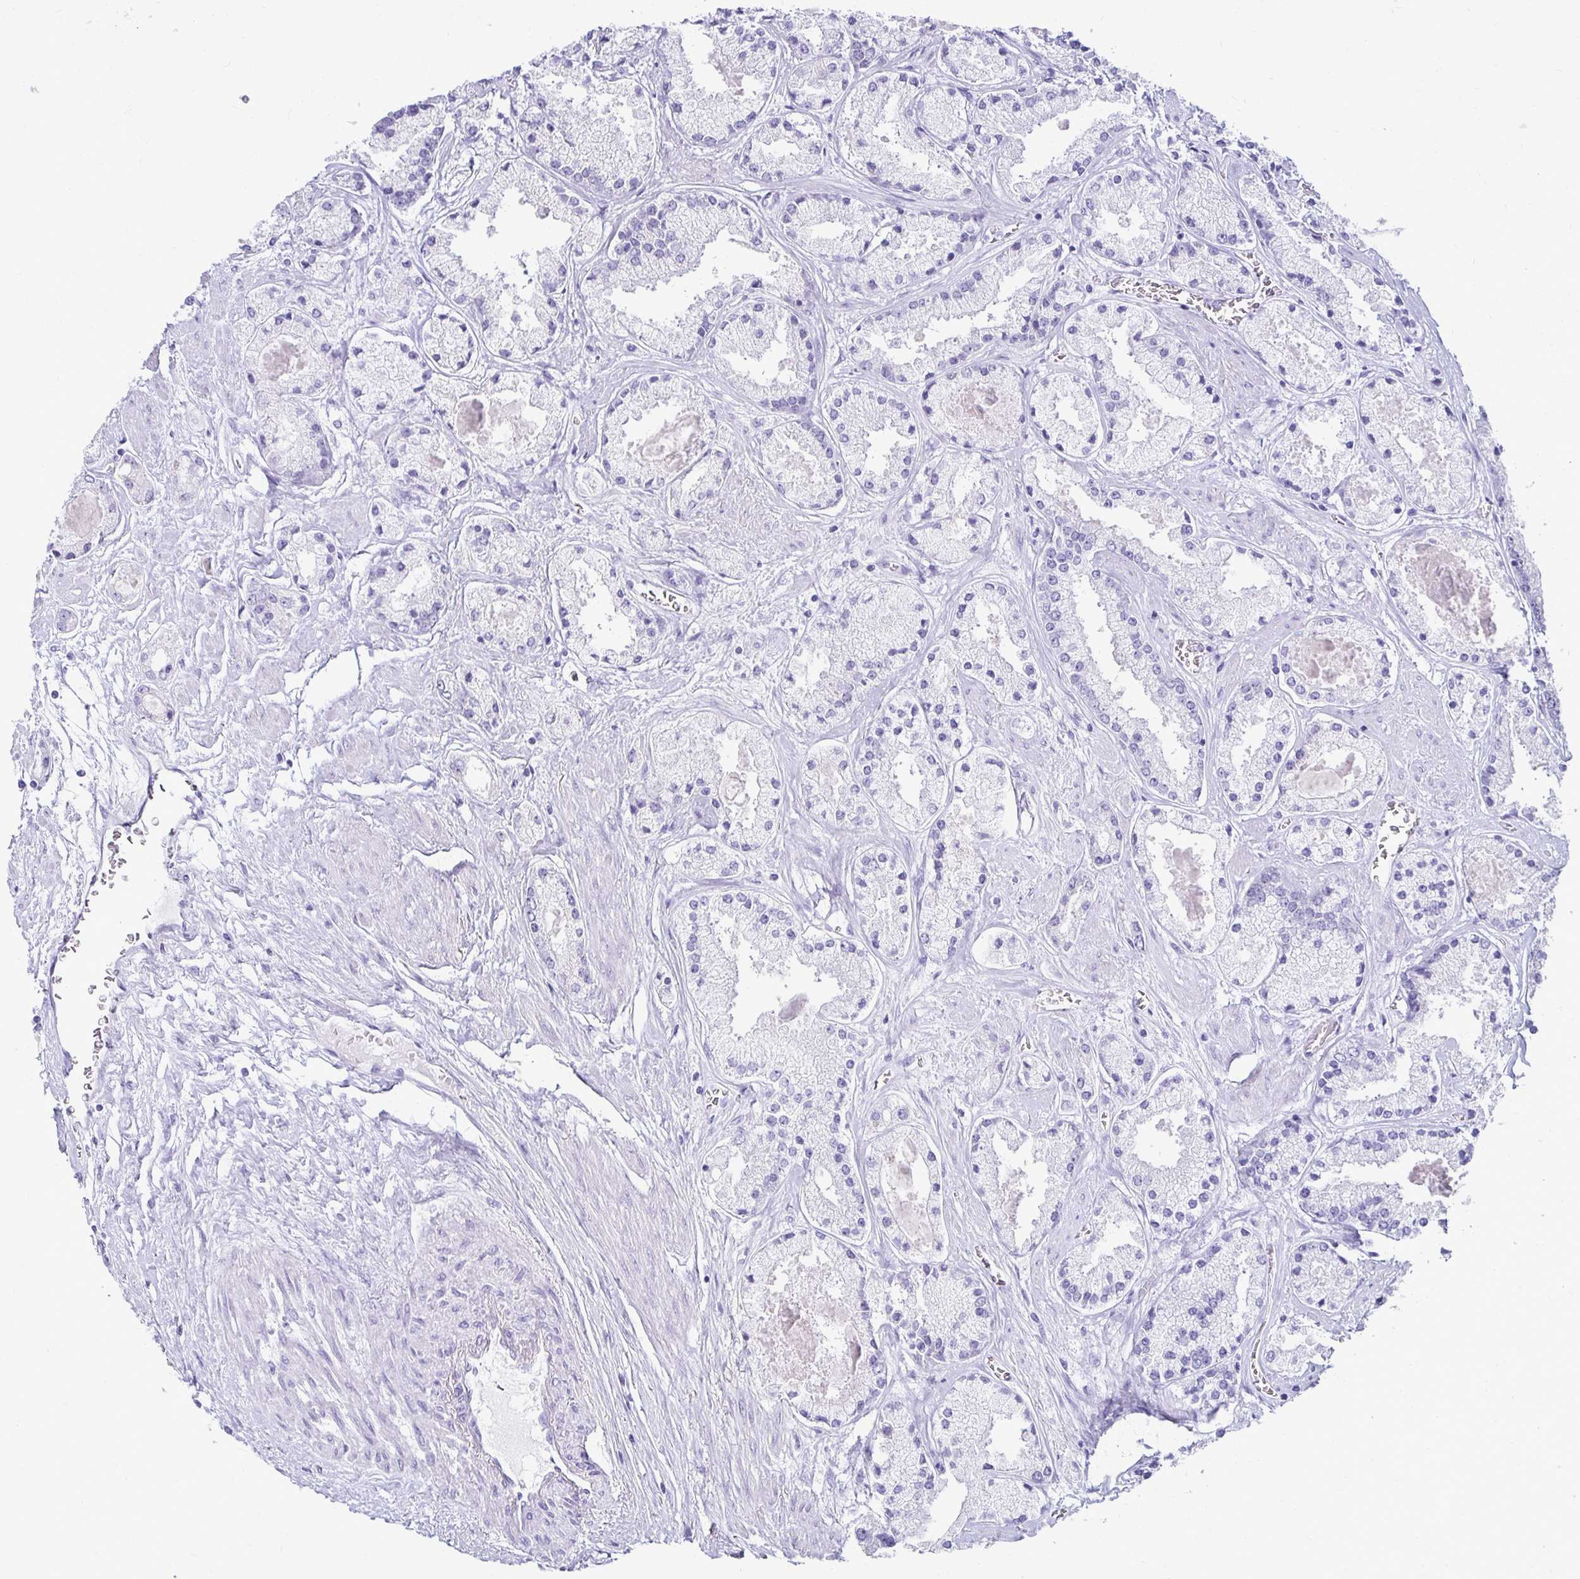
{"staining": {"intensity": "negative", "quantity": "none", "location": "none"}, "tissue": "prostate cancer", "cell_type": "Tumor cells", "image_type": "cancer", "snomed": [{"axis": "morphology", "description": "Adenocarcinoma, High grade"}, {"axis": "topography", "description": "Prostate"}], "caption": "Histopathology image shows no significant protein positivity in tumor cells of prostate cancer.", "gene": "CST6", "patient": {"sex": "male", "age": 67}}